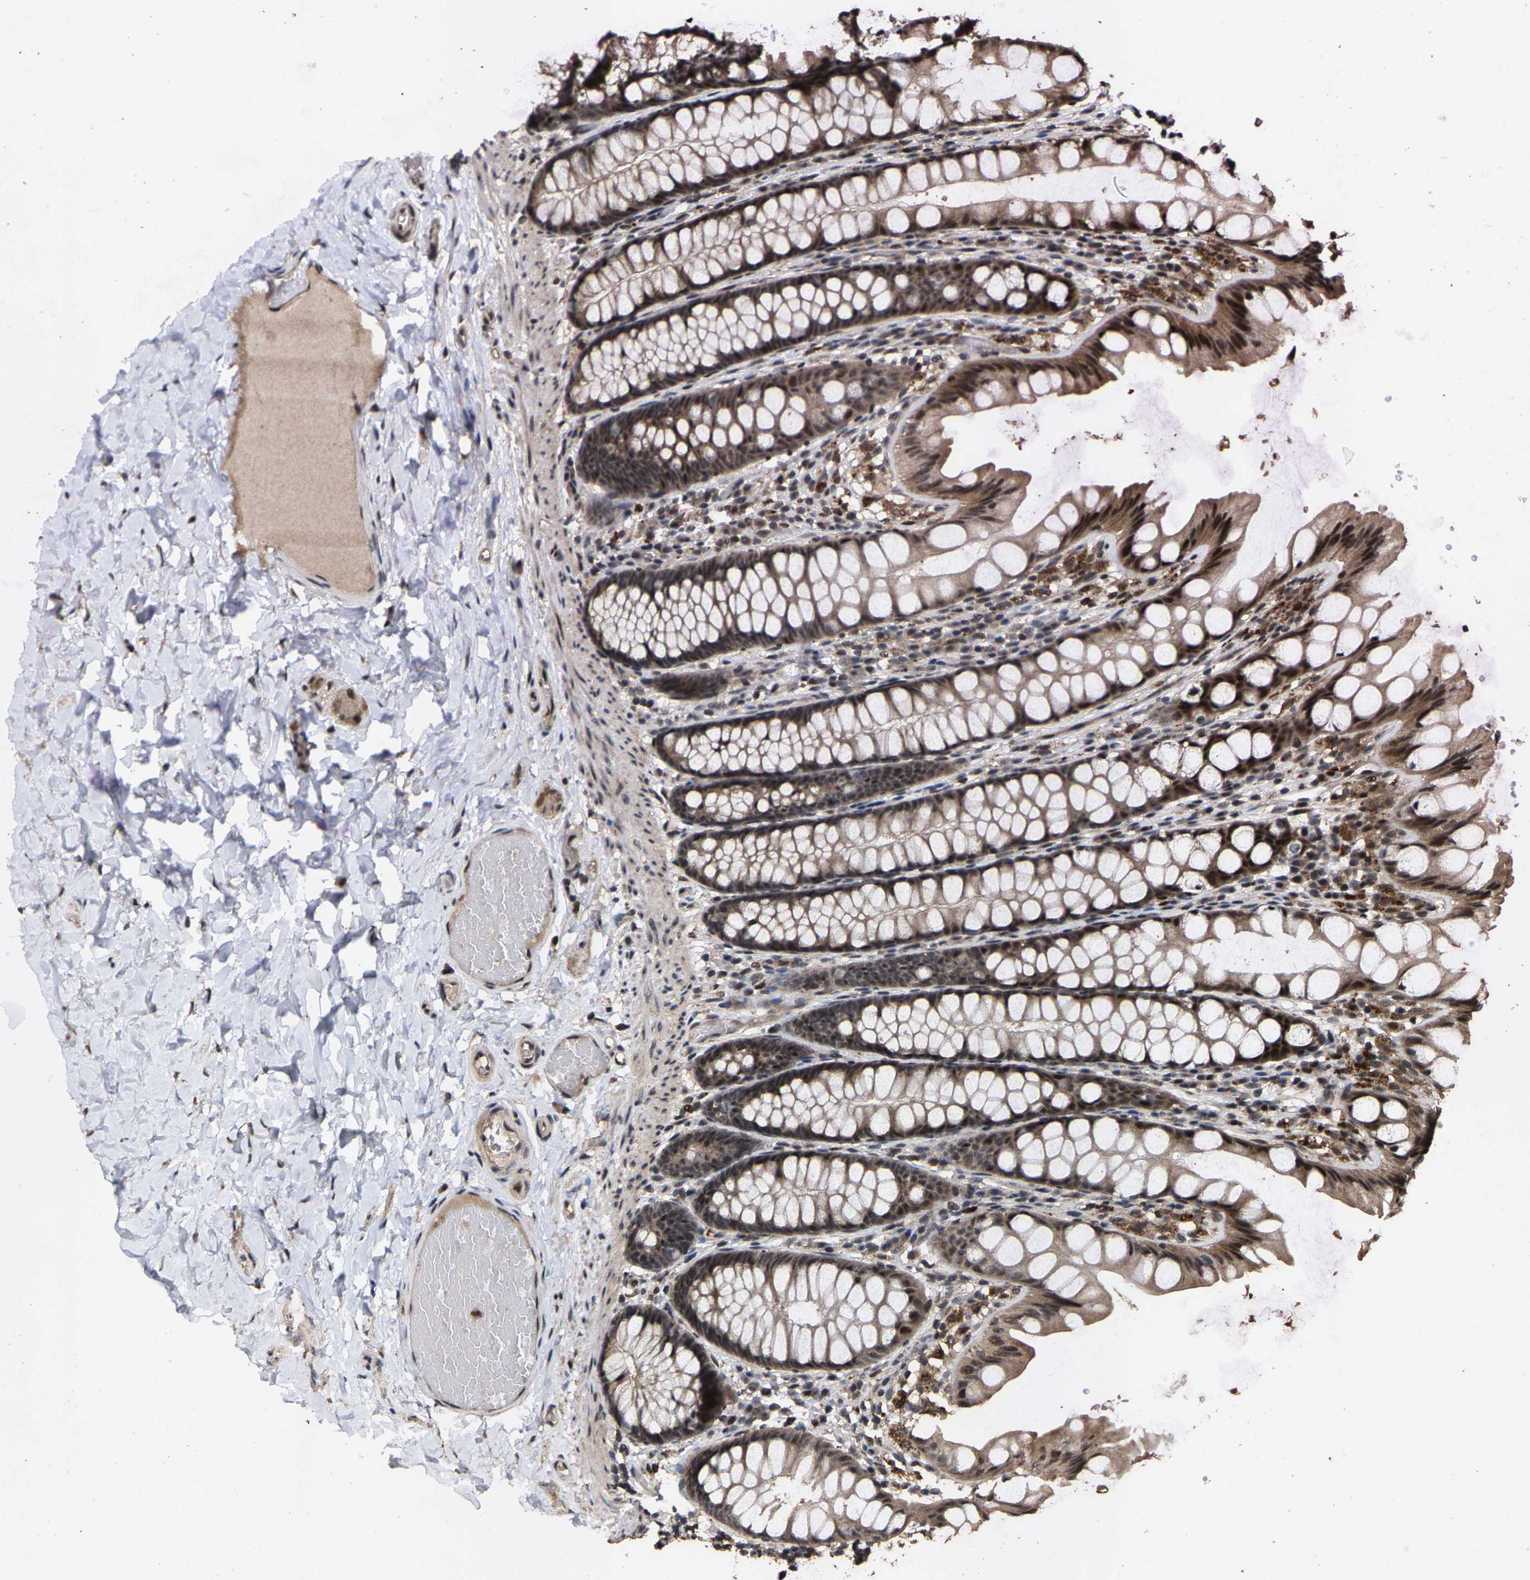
{"staining": {"intensity": "weak", "quantity": ">75%", "location": "cytoplasmic/membranous"}, "tissue": "colon", "cell_type": "Endothelial cells", "image_type": "normal", "snomed": [{"axis": "morphology", "description": "Normal tissue, NOS"}, {"axis": "topography", "description": "Colon"}], "caption": "High-power microscopy captured an immunohistochemistry (IHC) micrograph of benign colon, revealing weak cytoplasmic/membranous expression in about >75% of endothelial cells. (DAB IHC with brightfield microscopy, high magnification).", "gene": "HAUS6", "patient": {"sex": "male", "age": 47}}